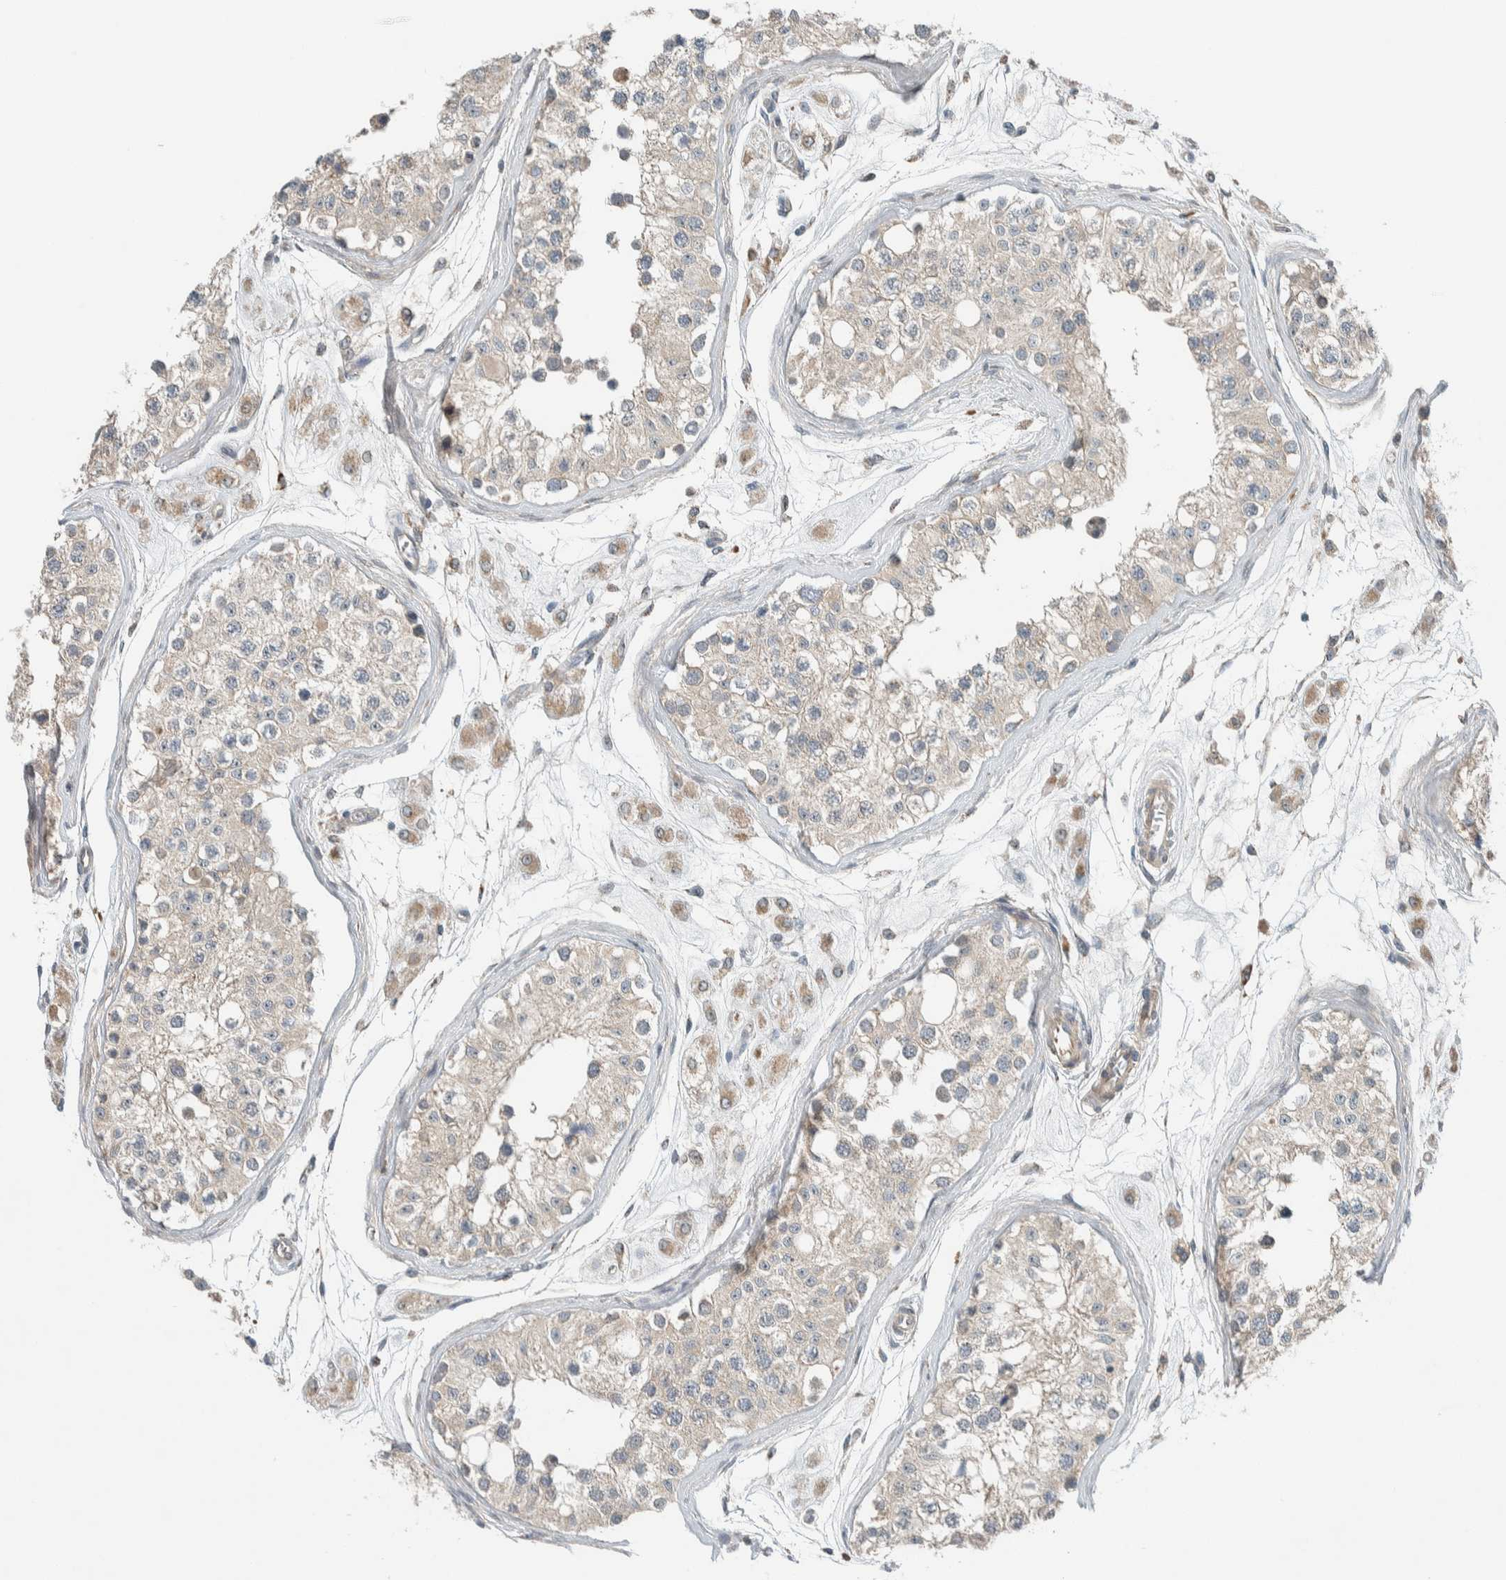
{"staining": {"intensity": "moderate", "quantity": "<25%", "location": "cytoplasmic/membranous"}, "tissue": "testis", "cell_type": "Cells in seminiferous ducts", "image_type": "normal", "snomed": [{"axis": "morphology", "description": "Normal tissue, NOS"}, {"axis": "morphology", "description": "Adenocarcinoma, metastatic, NOS"}, {"axis": "topography", "description": "Testis"}], "caption": "Brown immunohistochemical staining in benign testis reveals moderate cytoplasmic/membranous positivity in about <25% of cells in seminiferous ducts.", "gene": "SLFN12L", "patient": {"sex": "male", "age": 26}}